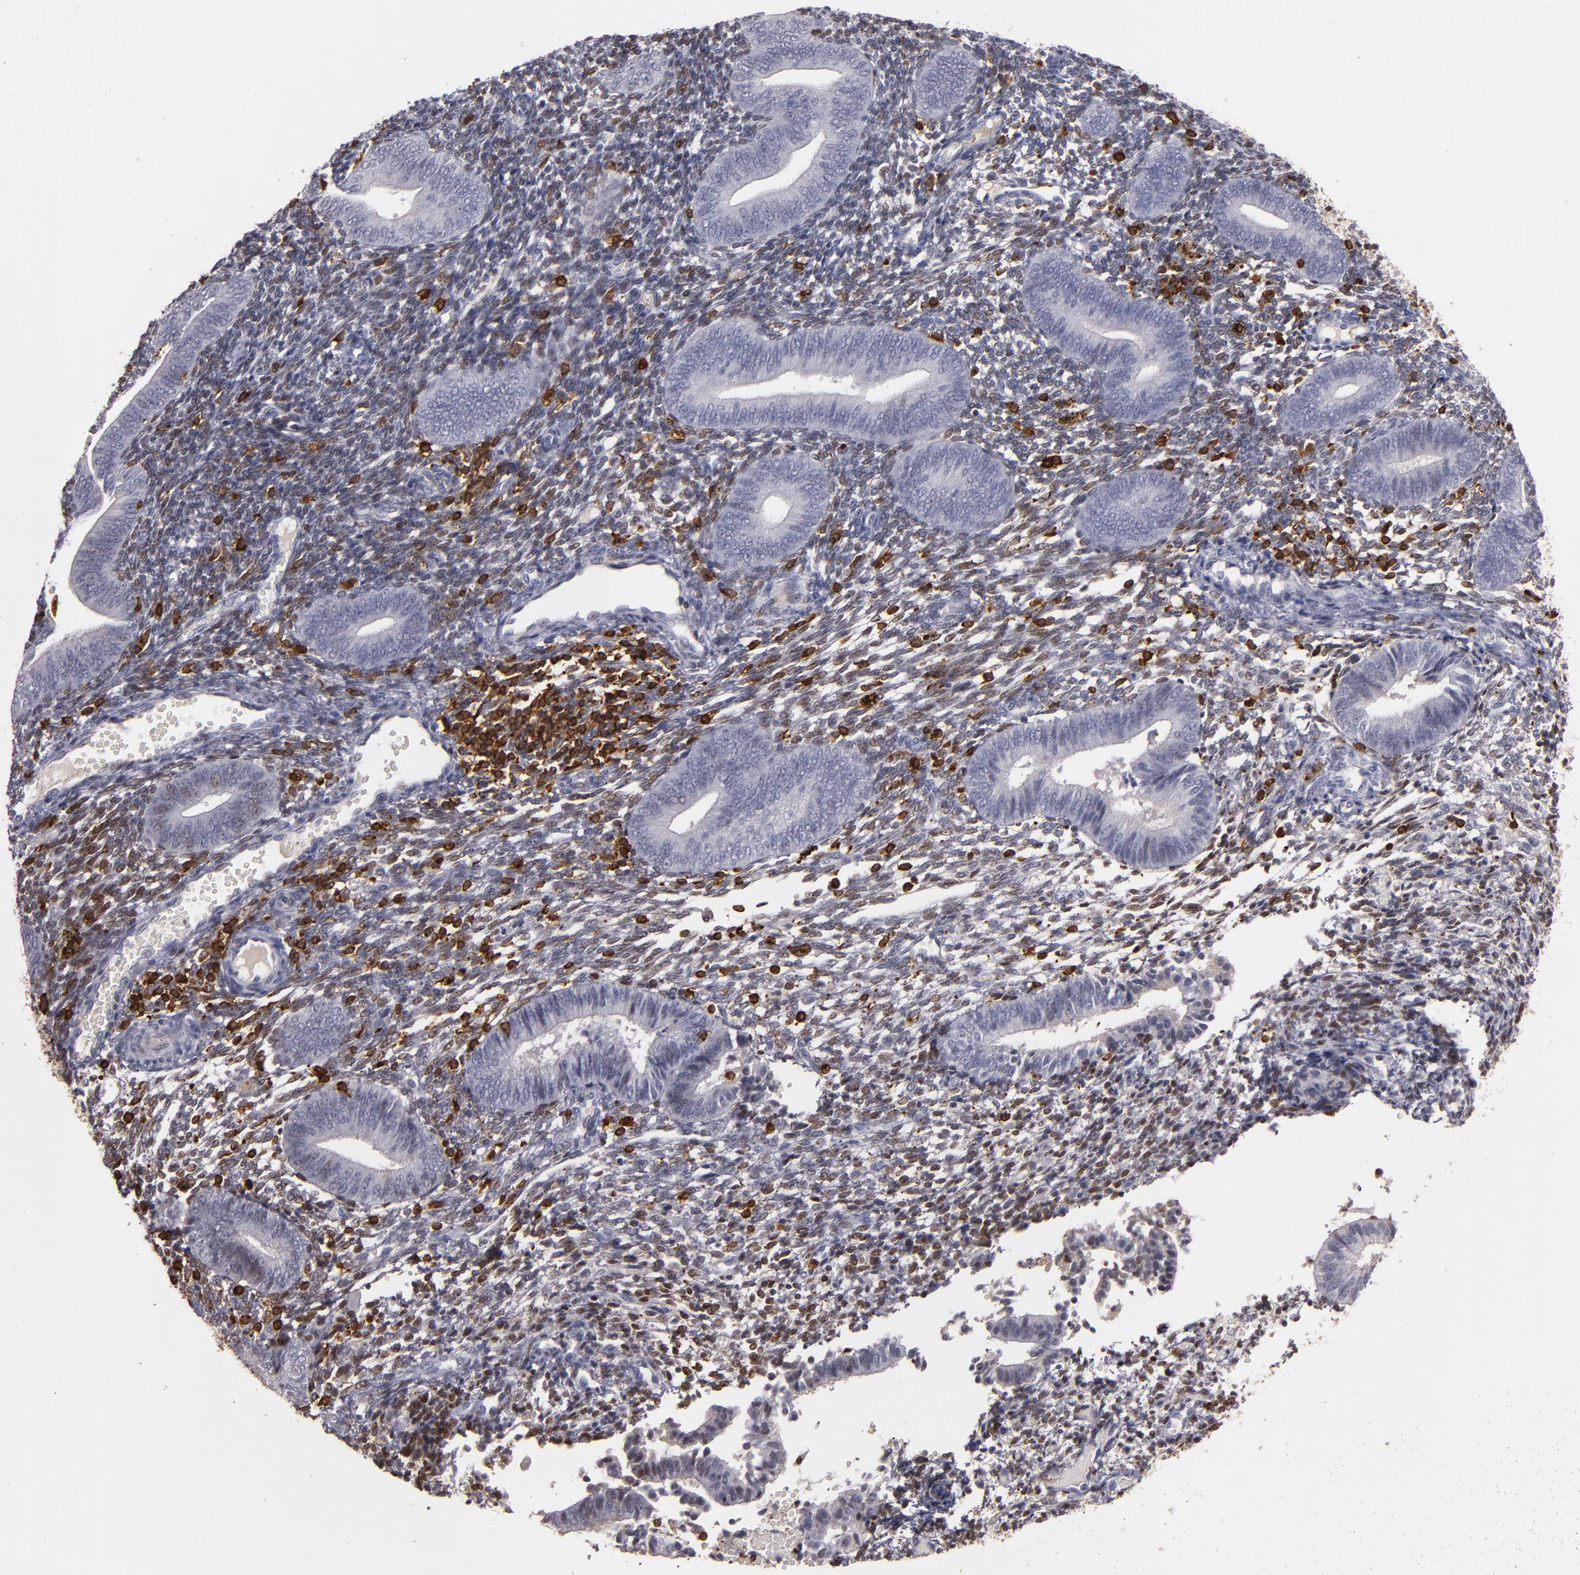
{"staining": {"intensity": "weak", "quantity": "25%-75%", "location": "nuclear"}, "tissue": "endometrium", "cell_type": "Cells in endometrial stroma", "image_type": "normal", "snomed": [{"axis": "morphology", "description": "Normal tissue, NOS"}, {"axis": "topography", "description": "Uterus"}, {"axis": "topography", "description": "Endometrium"}], "caption": "Cells in endometrial stroma show weak nuclear positivity in approximately 25%-75% of cells in benign endometrium.", "gene": "WAS", "patient": {"sex": "female", "age": 33}}